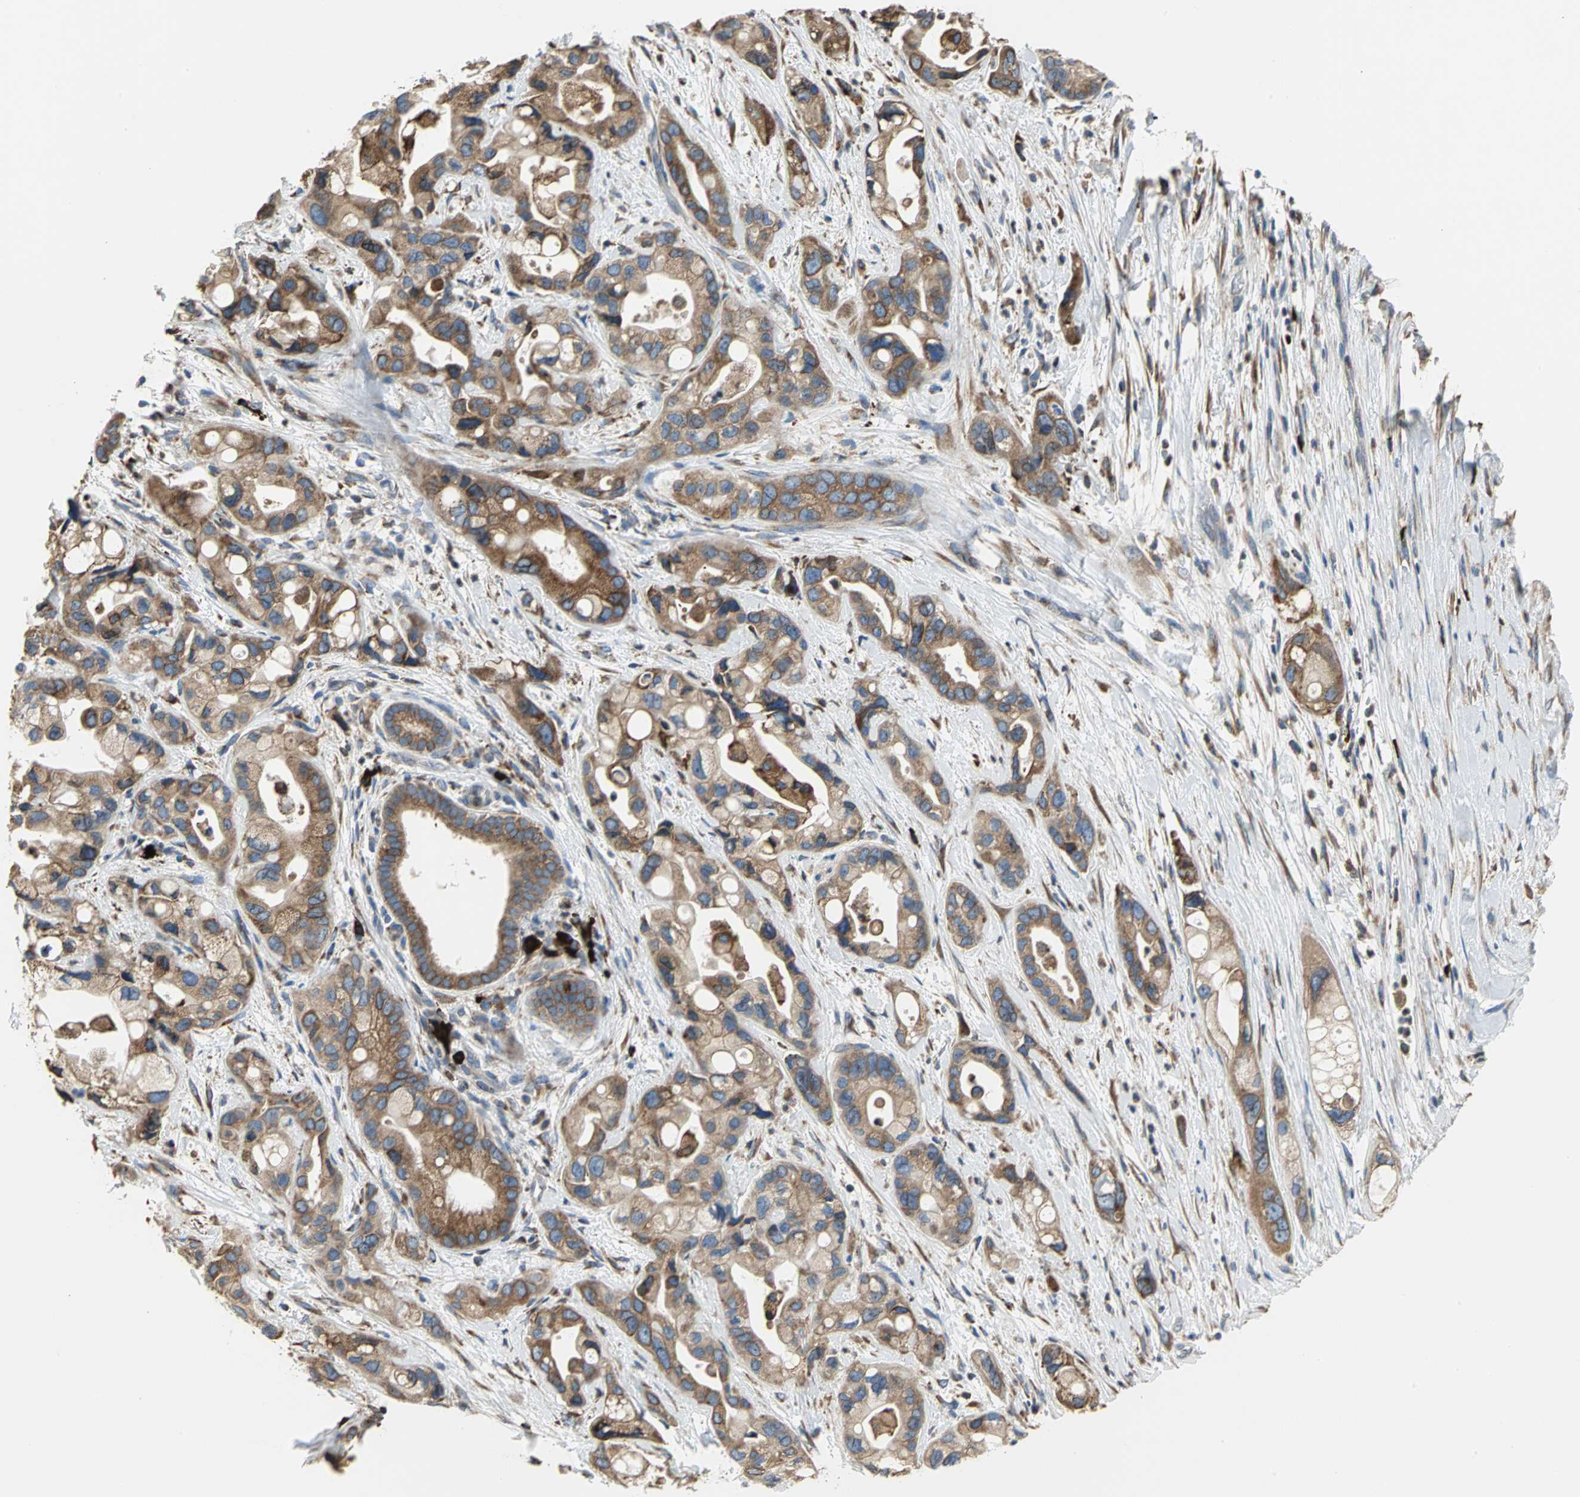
{"staining": {"intensity": "strong", "quantity": ">75%", "location": "cytoplasmic/membranous"}, "tissue": "pancreatic cancer", "cell_type": "Tumor cells", "image_type": "cancer", "snomed": [{"axis": "morphology", "description": "Adenocarcinoma, NOS"}, {"axis": "topography", "description": "Pancreas"}], "caption": "Immunohistochemistry (IHC) photomicrograph of neoplastic tissue: pancreatic adenocarcinoma stained using immunohistochemistry (IHC) displays high levels of strong protein expression localized specifically in the cytoplasmic/membranous of tumor cells, appearing as a cytoplasmic/membranous brown color.", "gene": "SDF2L1", "patient": {"sex": "female", "age": 77}}